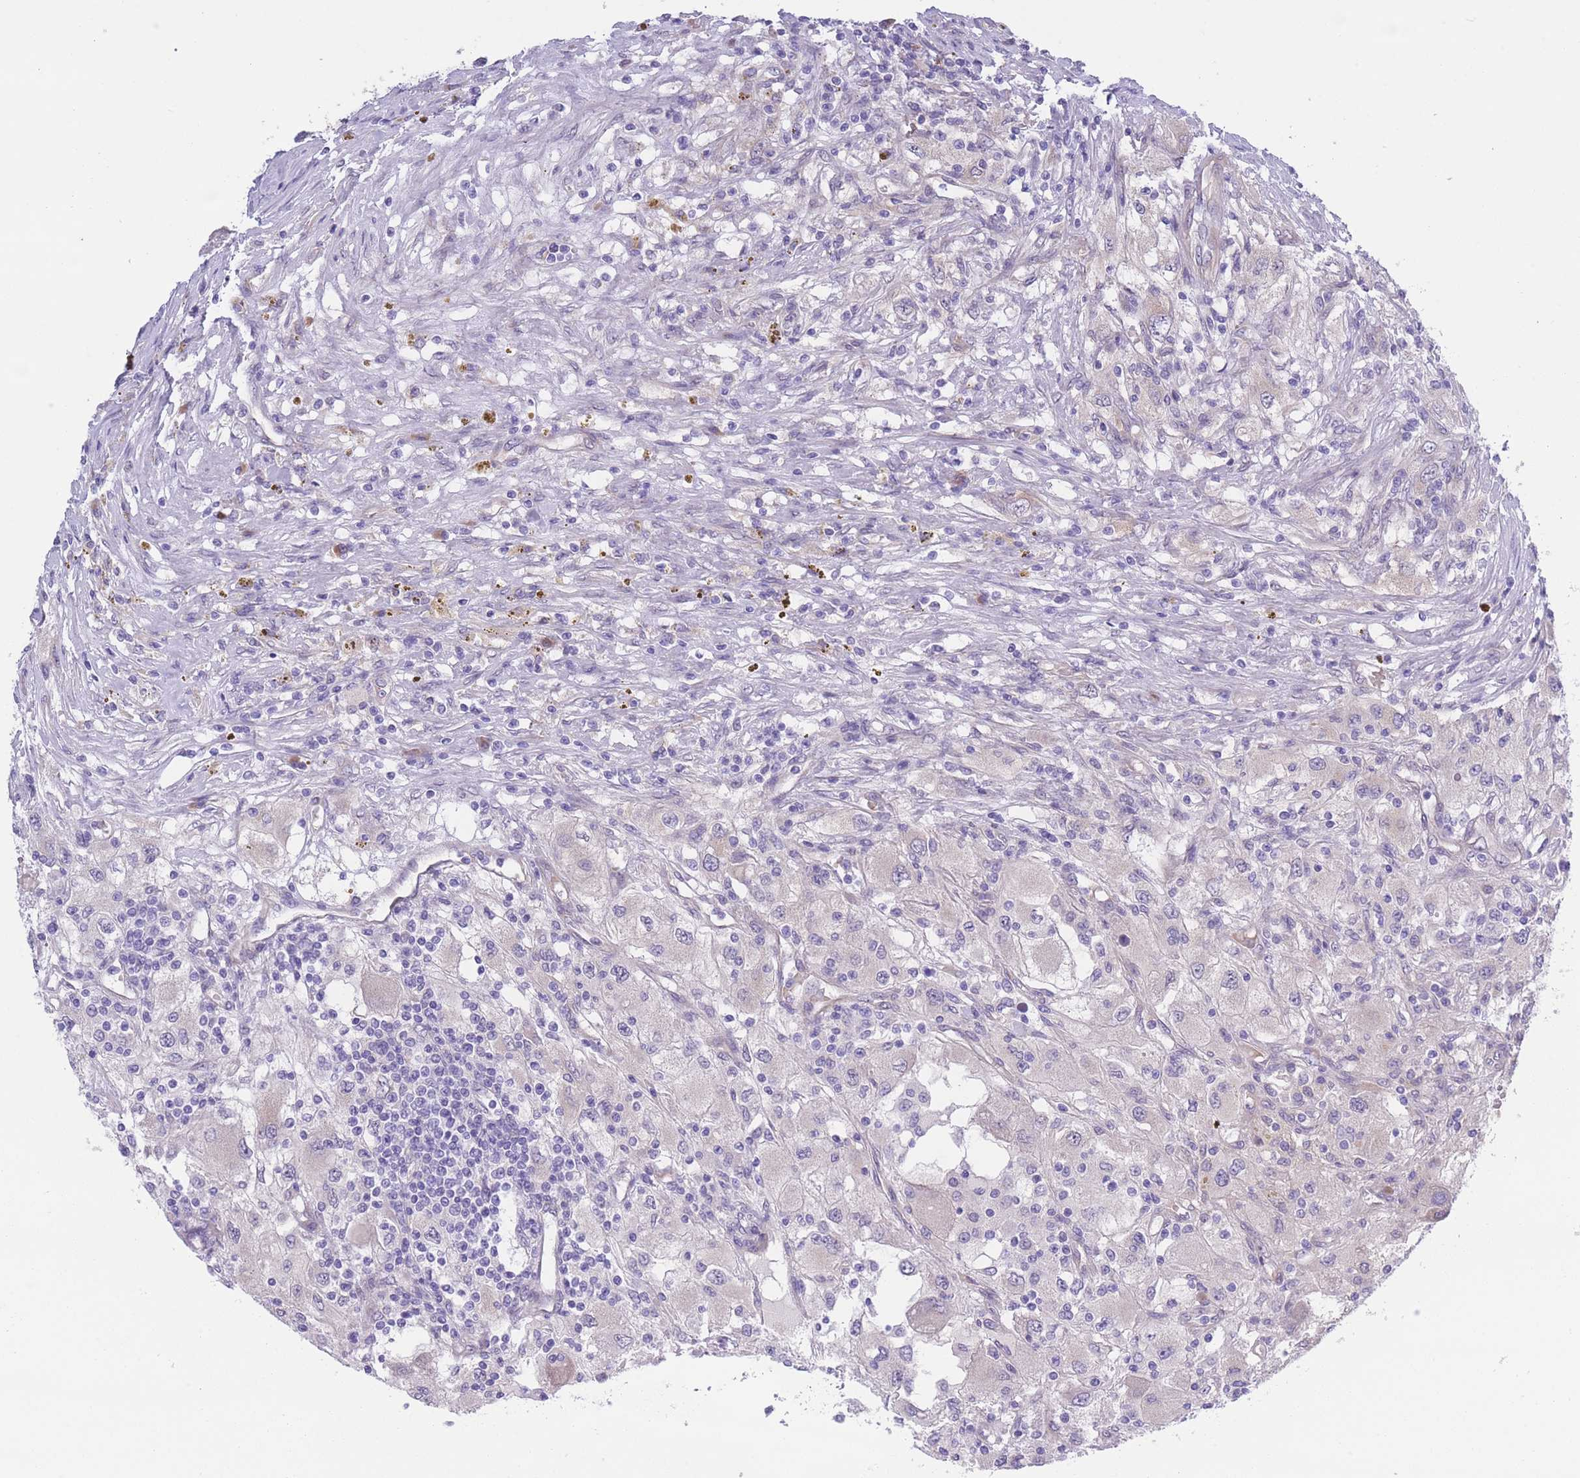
{"staining": {"intensity": "negative", "quantity": "none", "location": "none"}, "tissue": "renal cancer", "cell_type": "Tumor cells", "image_type": "cancer", "snomed": [{"axis": "morphology", "description": "Adenocarcinoma, NOS"}, {"axis": "topography", "description": "Kidney"}], "caption": "IHC image of neoplastic tissue: renal cancer (adenocarcinoma) stained with DAB (3,3'-diaminobenzidine) shows no significant protein positivity in tumor cells.", "gene": "WWOX", "patient": {"sex": "female", "age": 67}}